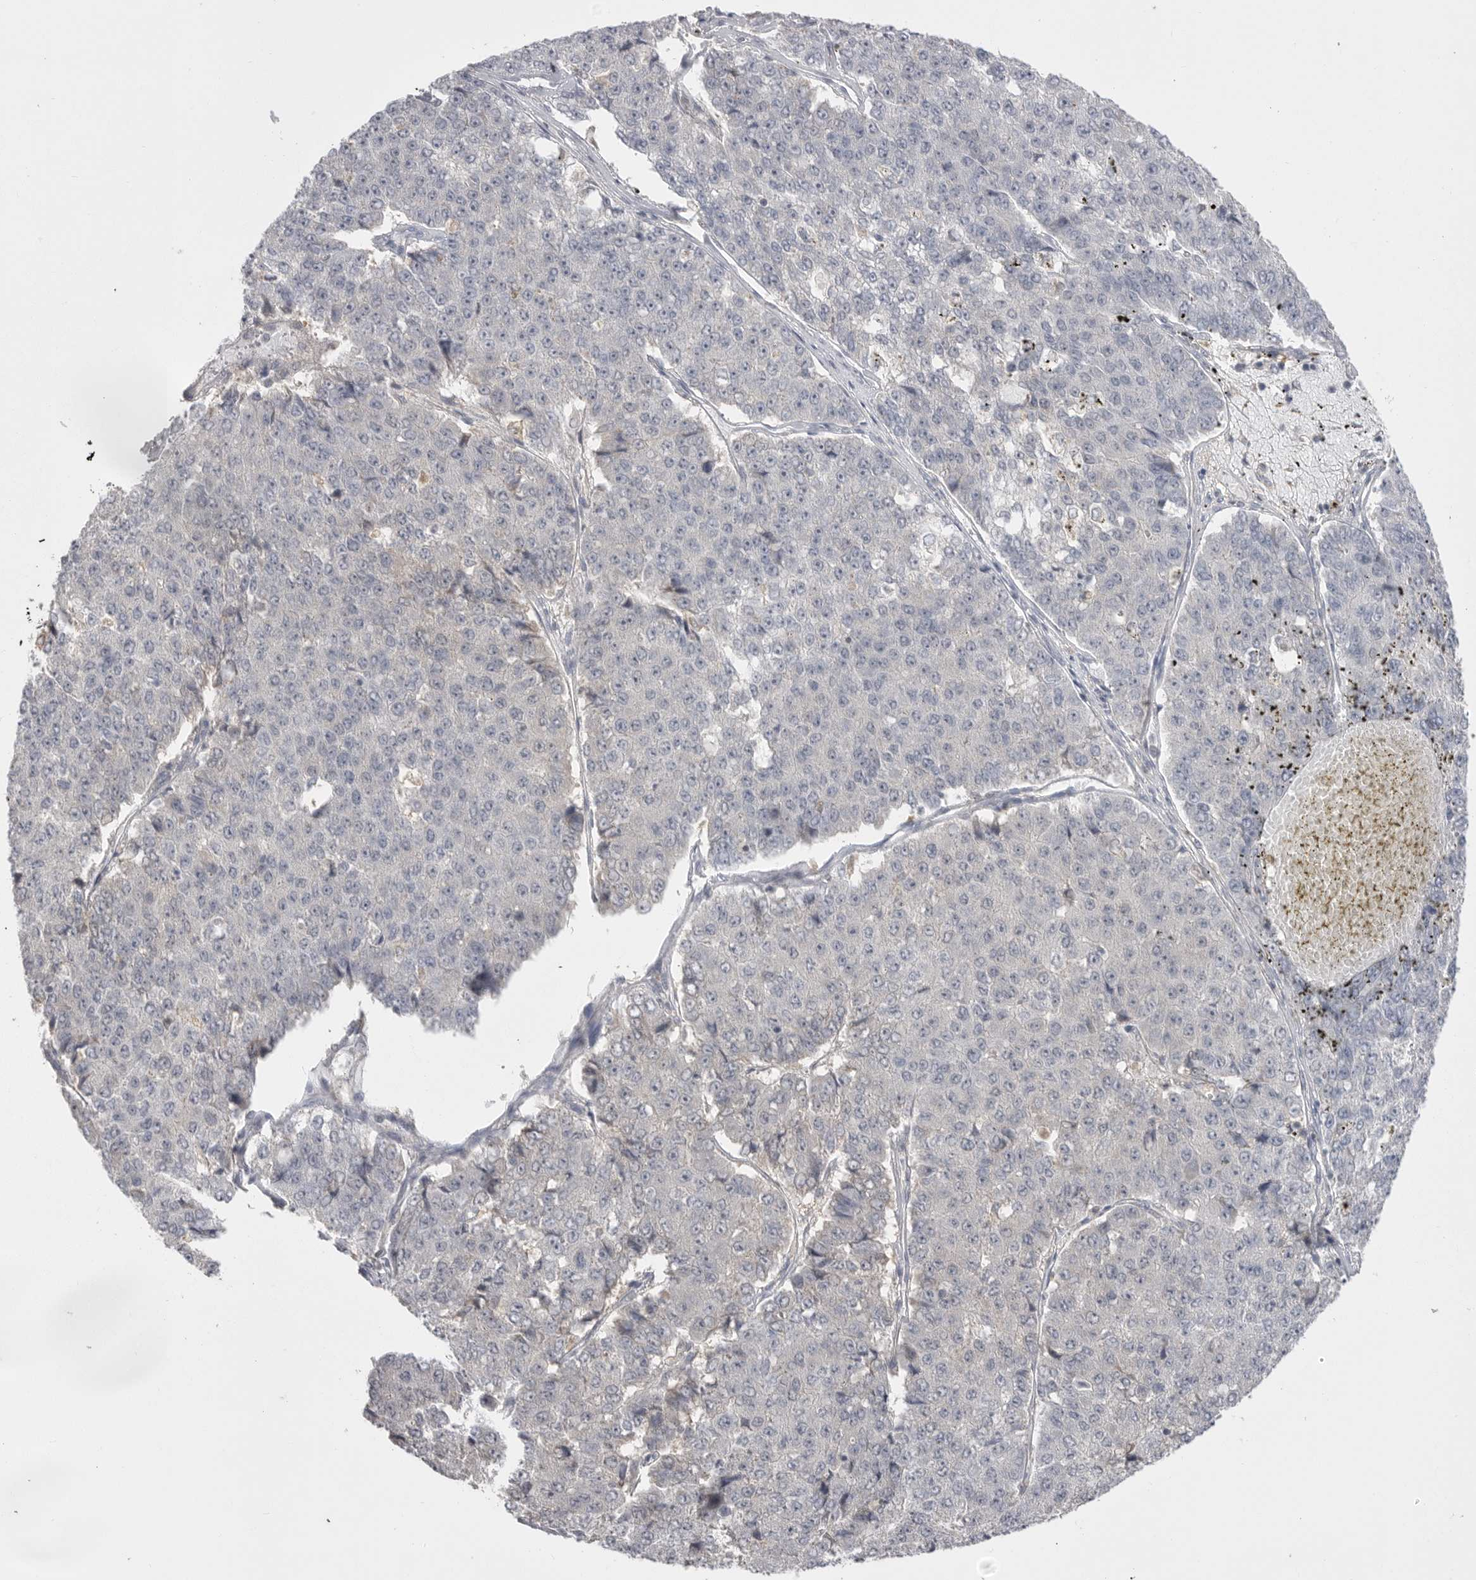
{"staining": {"intensity": "negative", "quantity": "none", "location": "none"}, "tissue": "pancreatic cancer", "cell_type": "Tumor cells", "image_type": "cancer", "snomed": [{"axis": "morphology", "description": "Adenocarcinoma, NOS"}, {"axis": "topography", "description": "Pancreas"}], "caption": "This histopathology image is of adenocarcinoma (pancreatic) stained with IHC to label a protein in brown with the nuclei are counter-stained blue. There is no positivity in tumor cells.", "gene": "KYAT3", "patient": {"sex": "male", "age": 50}}